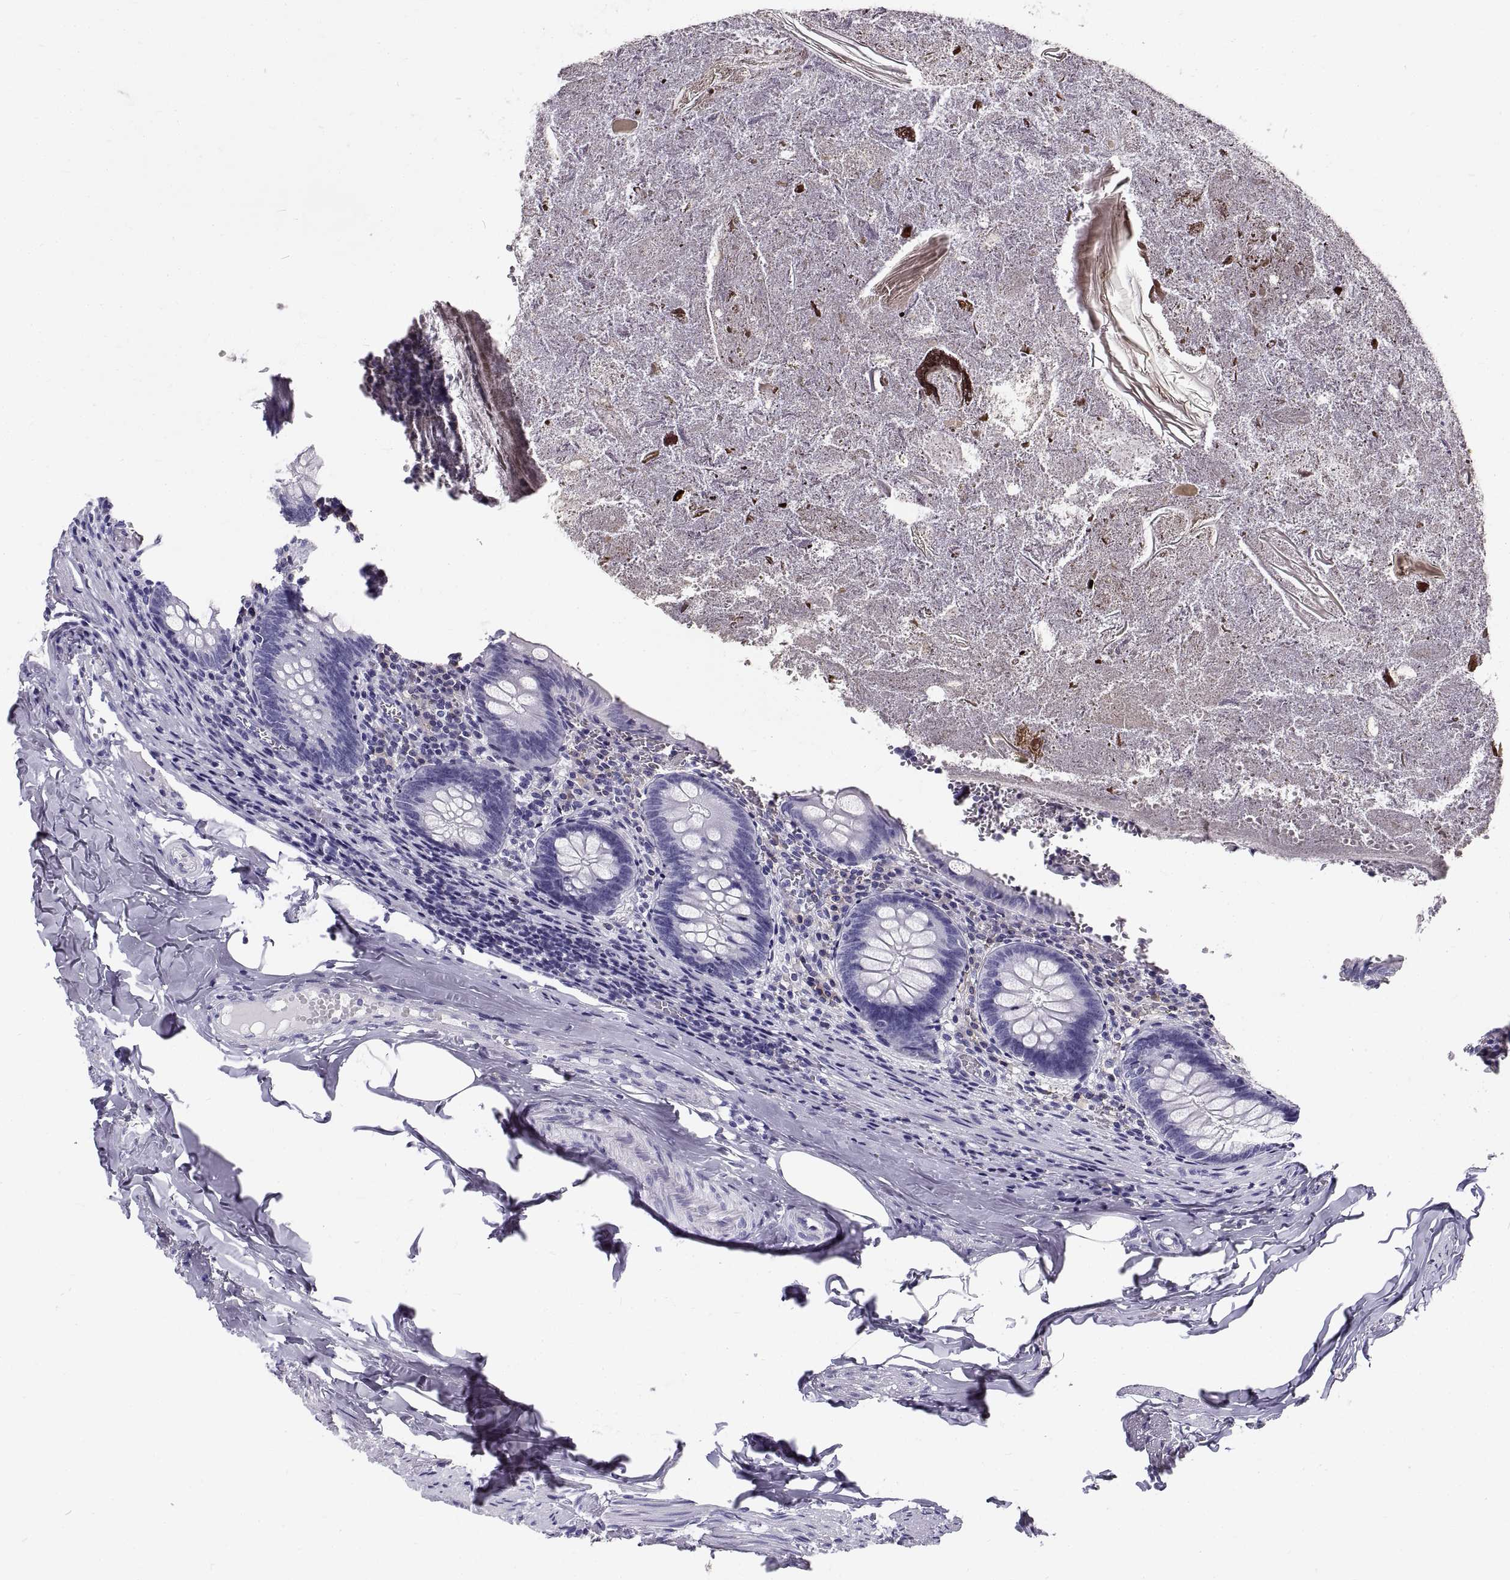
{"staining": {"intensity": "negative", "quantity": "none", "location": "none"}, "tissue": "appendix", "cell_type": "Glandular cells", "image_type": "normal", "snomed": [{"axis": "morphology", "description": "Normal tissue, NOS"}, {"axis": "topography", "description": "Appendix"}], "caption": "Immunohistochemistry histopathology image of unremarkable appendix stained for a protein (brown), which exhibits no expression in glandular cells.", "gene": "GNG12", "patient": {"sex": "female", "age": 23}}